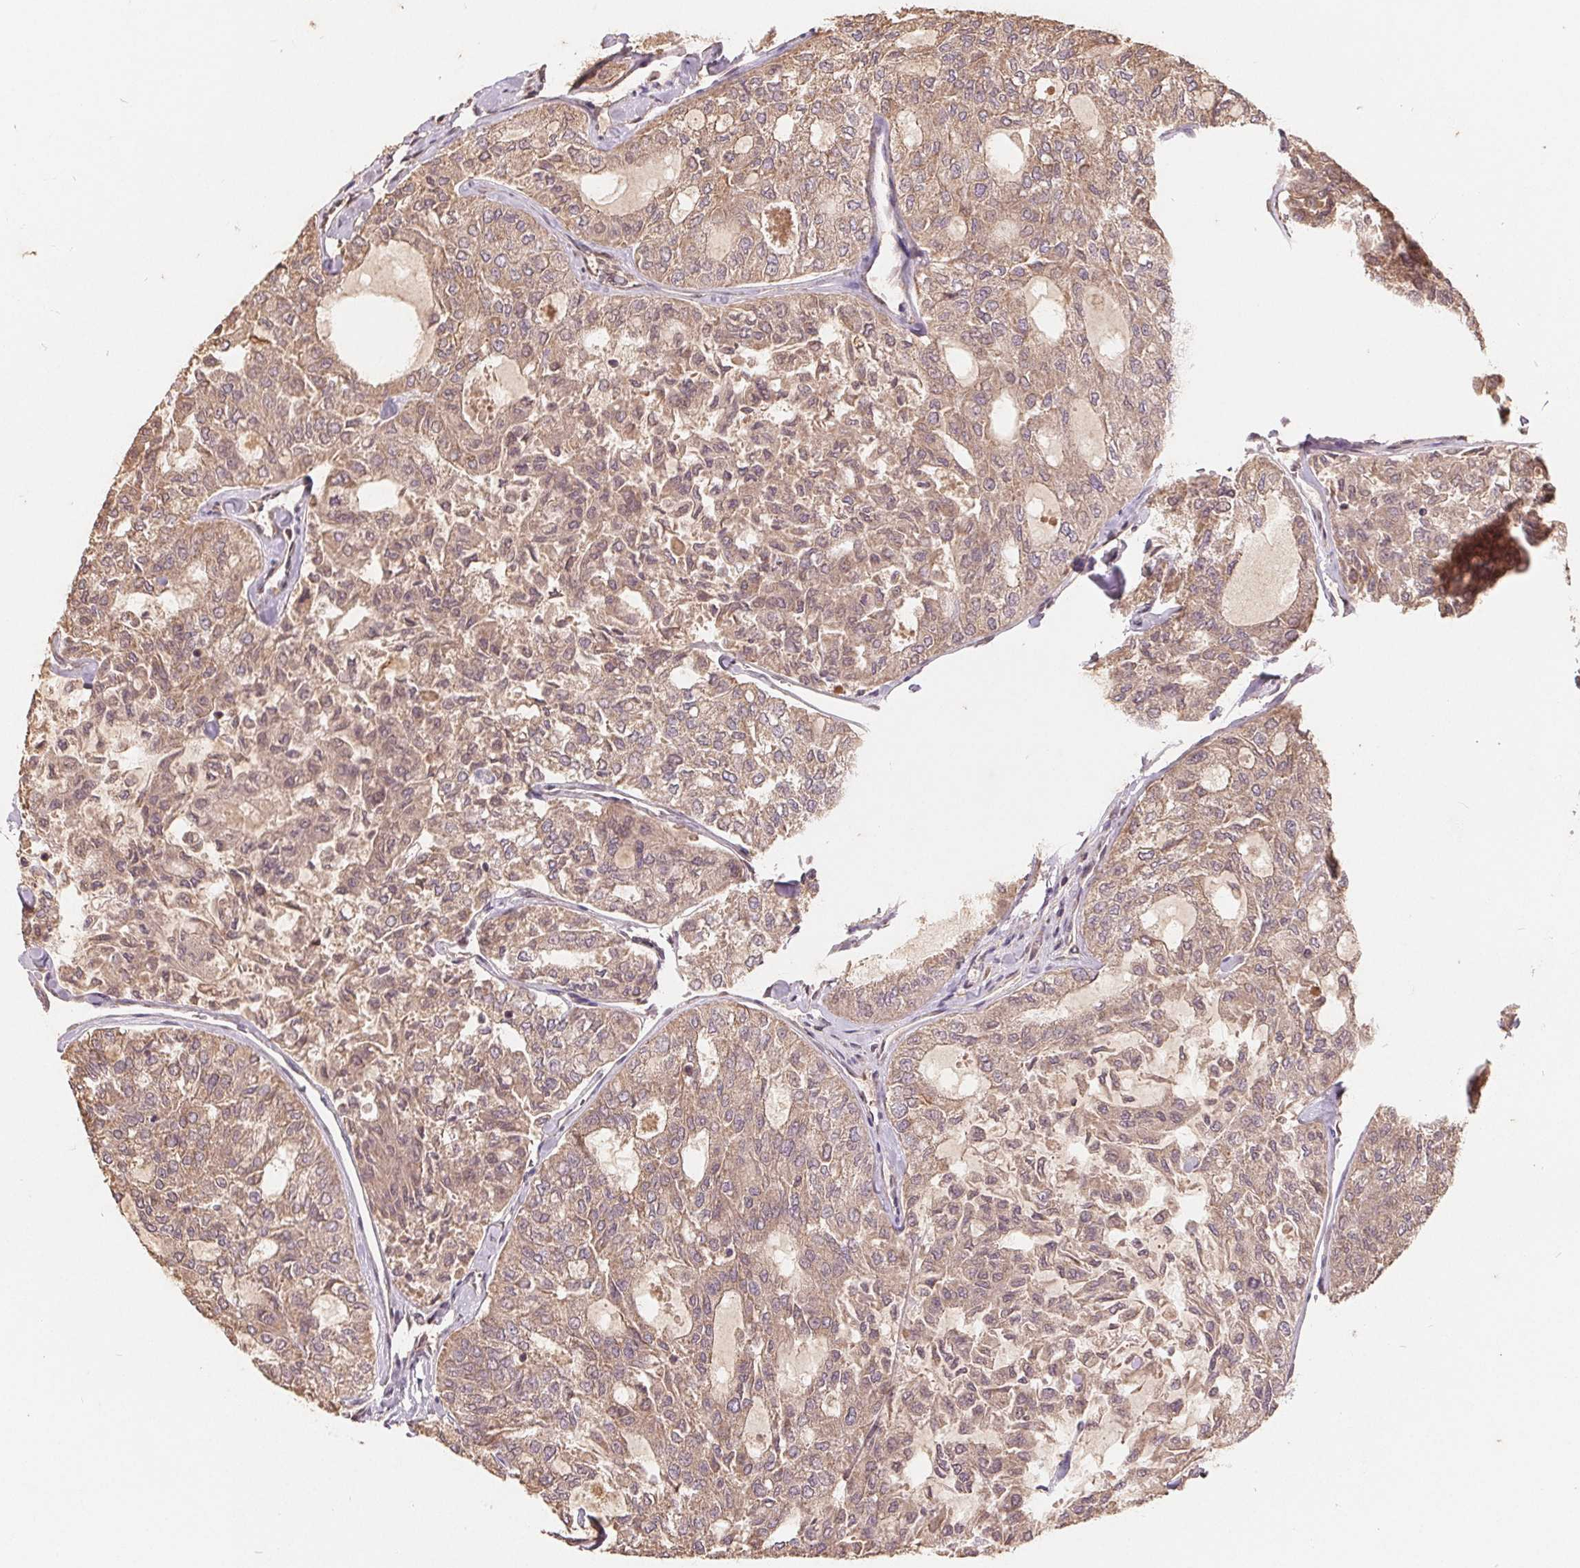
{"staining": {"intensity": "moderate", "quantity": ">75%", "location": "cytoplasmic/membranous"}, "tissue": "thyroid cancer", "cell_type": "Tumor cells", "image_type": "cancer", "snomed": [{"axis": "morphology", "description": "Follicular adenoma carcinoma, NOS"}, {"axis": "topography", "description": "Thyroid gland"}], "caption": "The histopathology image displays a brown stain indicating the presence of a protein in the cytoplasmic/membranous of tumor cells in follicular adenoma carcinoma (thyroid).", "gene": "CDIPT", "patient": {"sex": "male", "age": 75}}